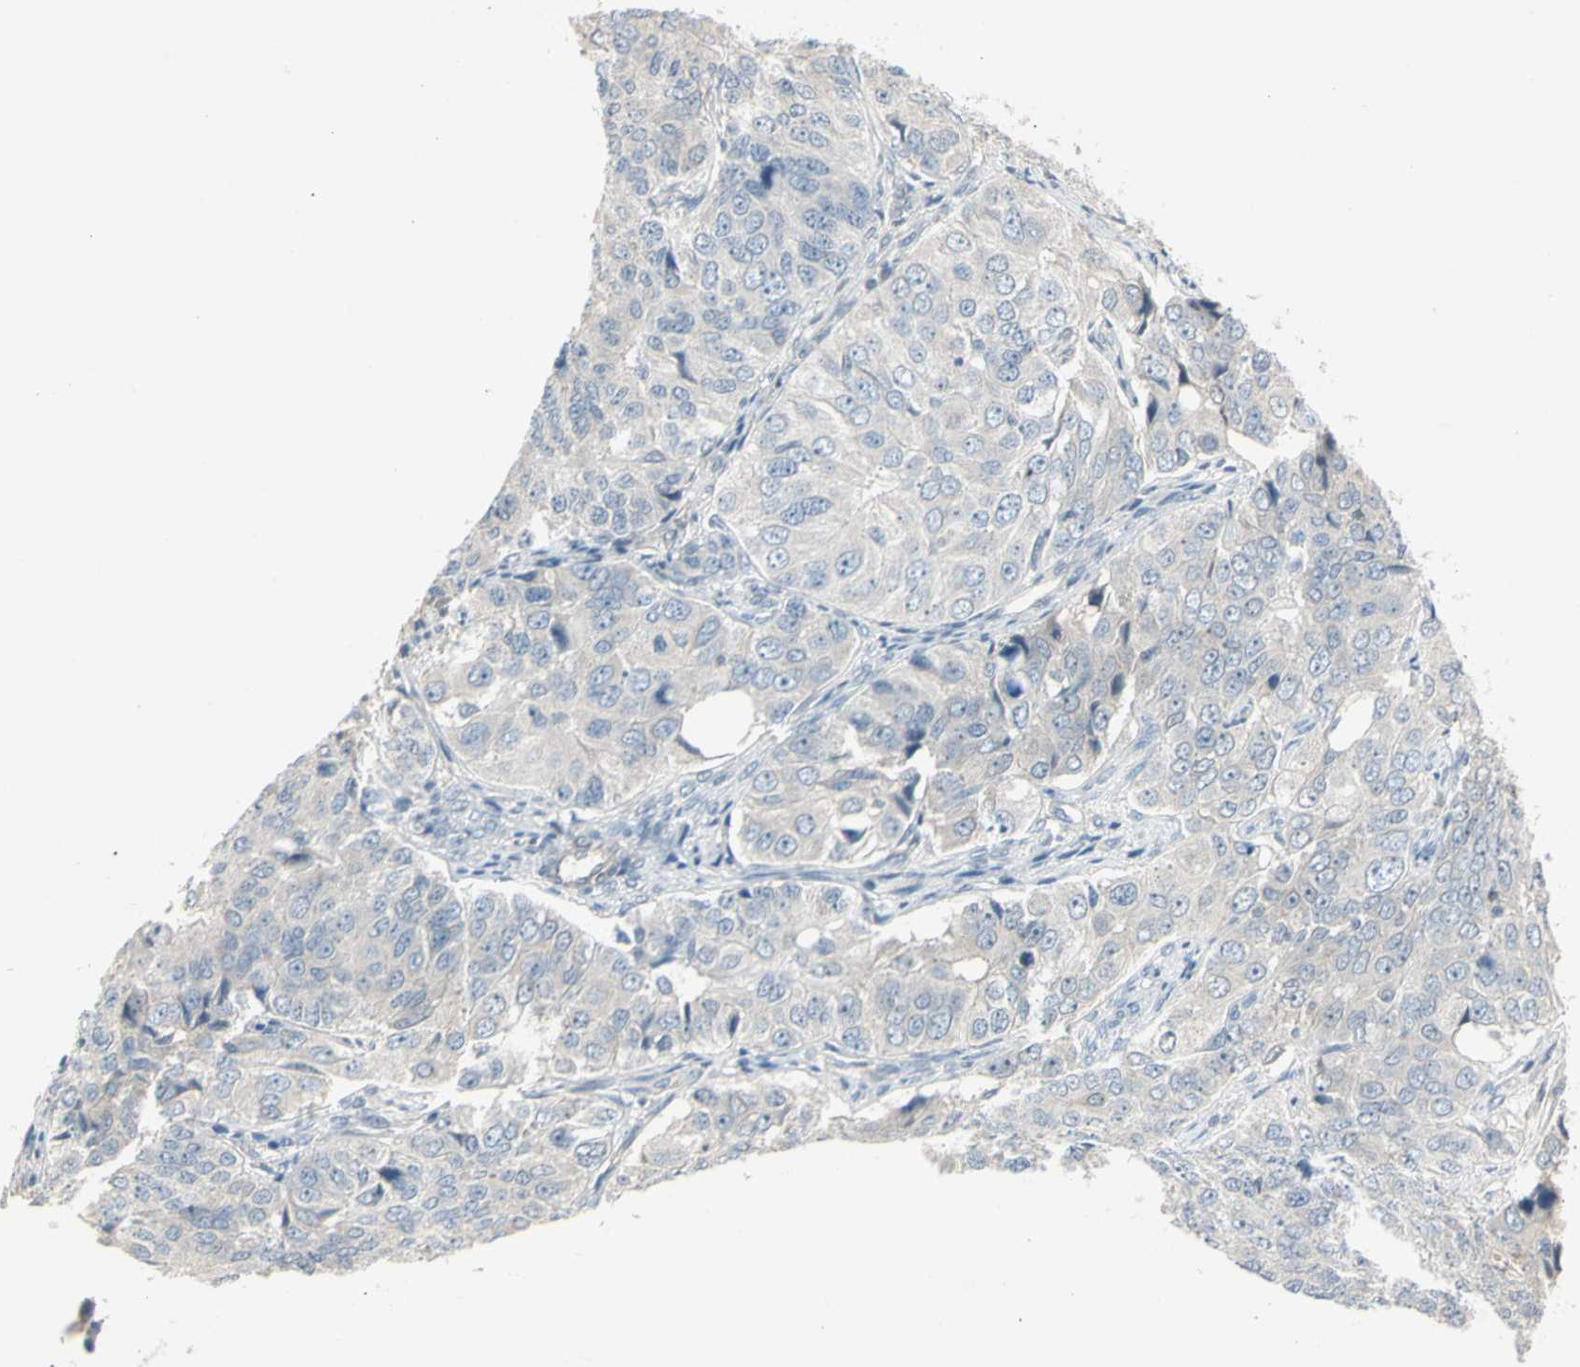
{"staining": {"intensity": "negative", "quantity": "none", "location": "none"}, "tissue": "ovarian cancer", "cell_type": "Tumor cells", "image_type": "cancer", "snomed": [{"axis": "morphology", "description": "Carcinoma, endometroid"}, {"axis": "topography", "description": "Ovary"}], "caption": "Tumor cells are negative for brown protein staining in ovarian cancer (endometroid carcinoma).", "gene": "PIAS4", "patient": {"sex": "female", "age": 51}}